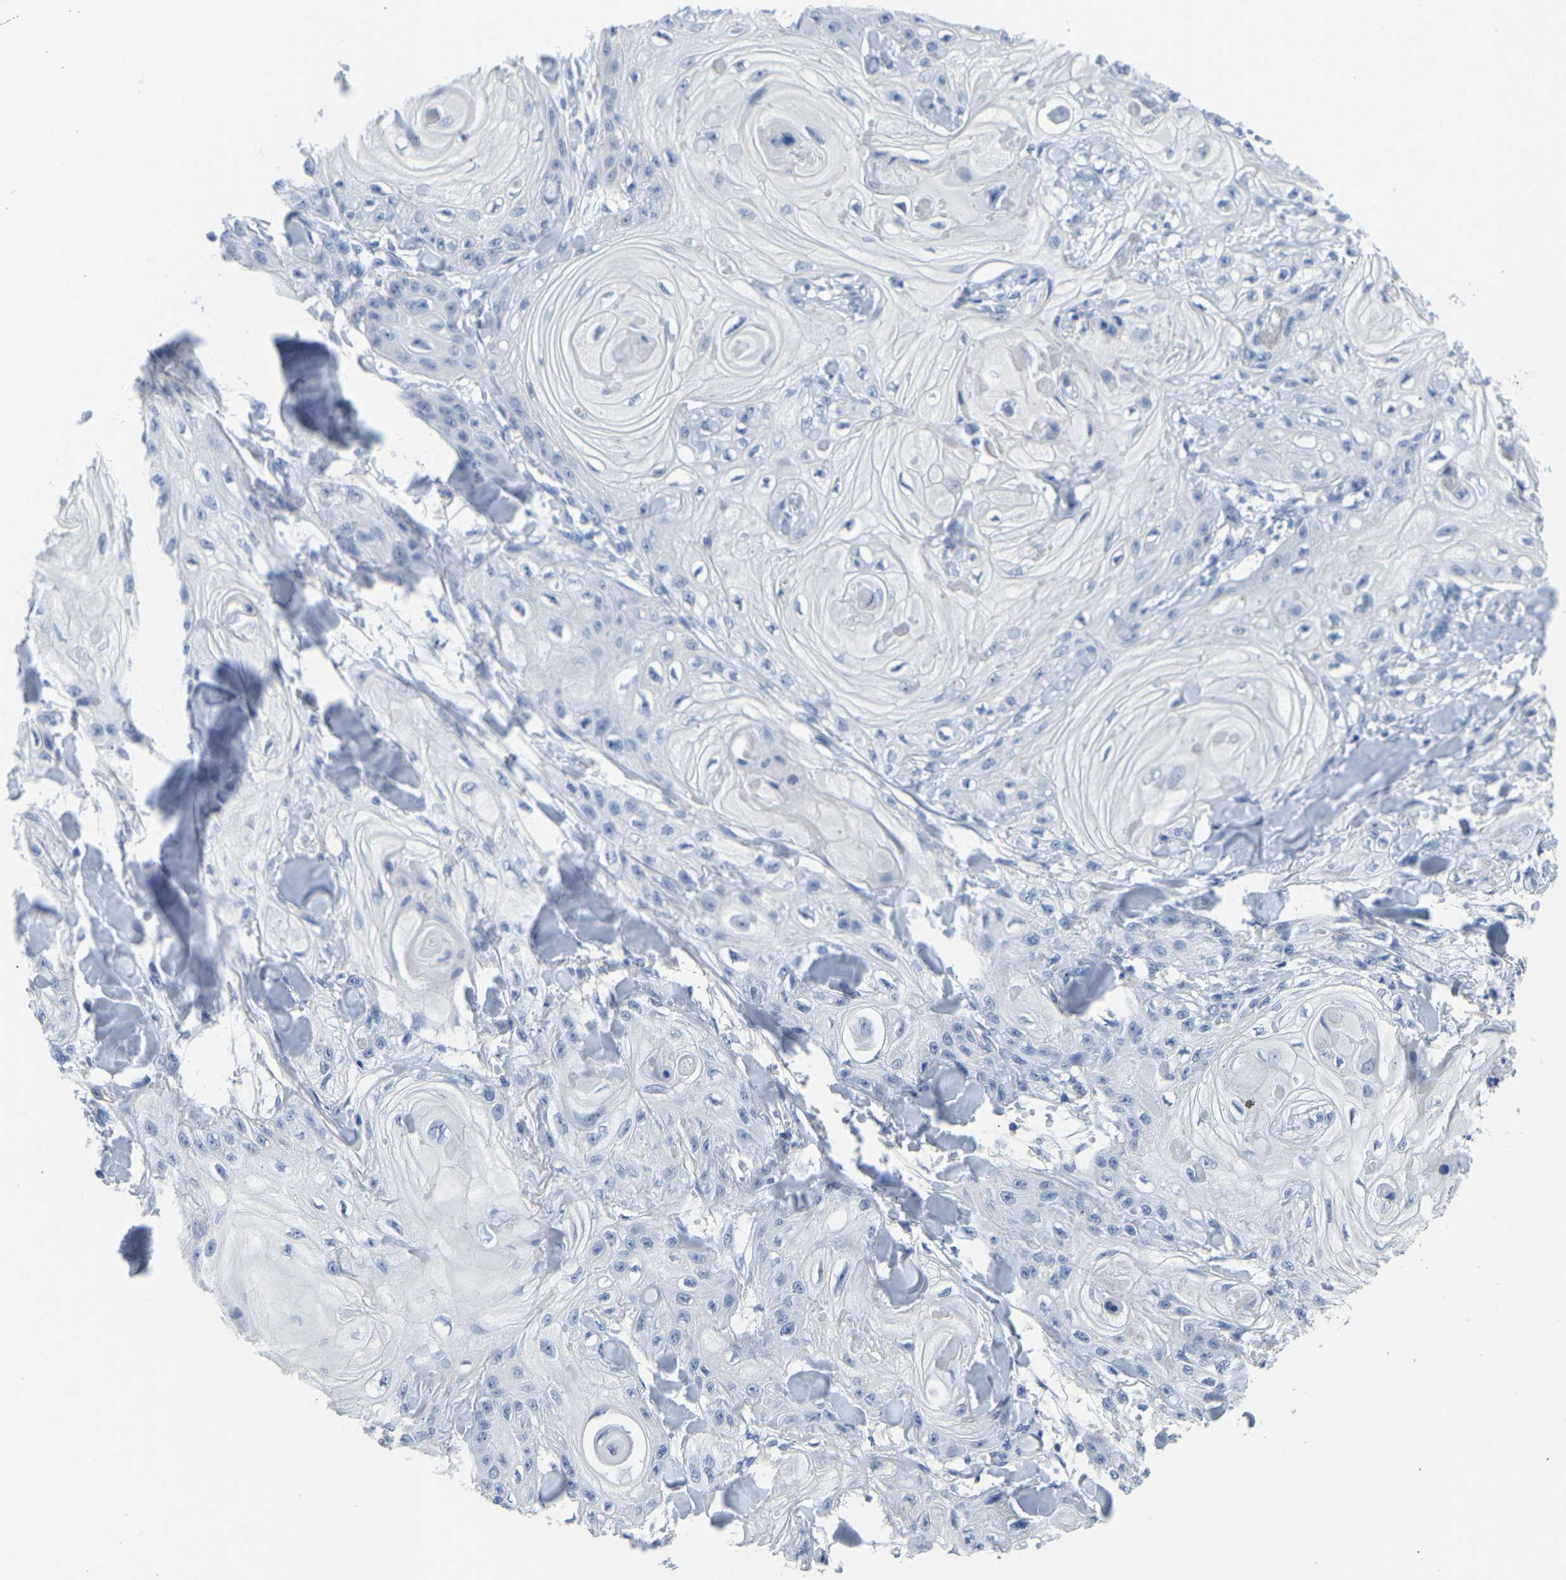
{"staining": {"intensity": "negative", "quantity": "none", "location": "none"}, "tissue": "skin cancer", "cell_type": "Tumor cells", "image_type": "cancer", "snomed": [{"axis": "morphology", "description": "Squamous cell carcinoma, NOS"}, {"axis": "topography", "description": "Skin"}], "caption": "Skin squamous cell carcinoma was stained to show a protein in brown. There is no significant positivity in tumor cells. (Stains: DAB (3,3'-diaminobenzidine) immunohistochemistry with hematoxylin counter stain, Microscopy: brightfield microscopy at high magnification).", "gene": "ETFA", "patient": {"sex": "male", "age": 74}}